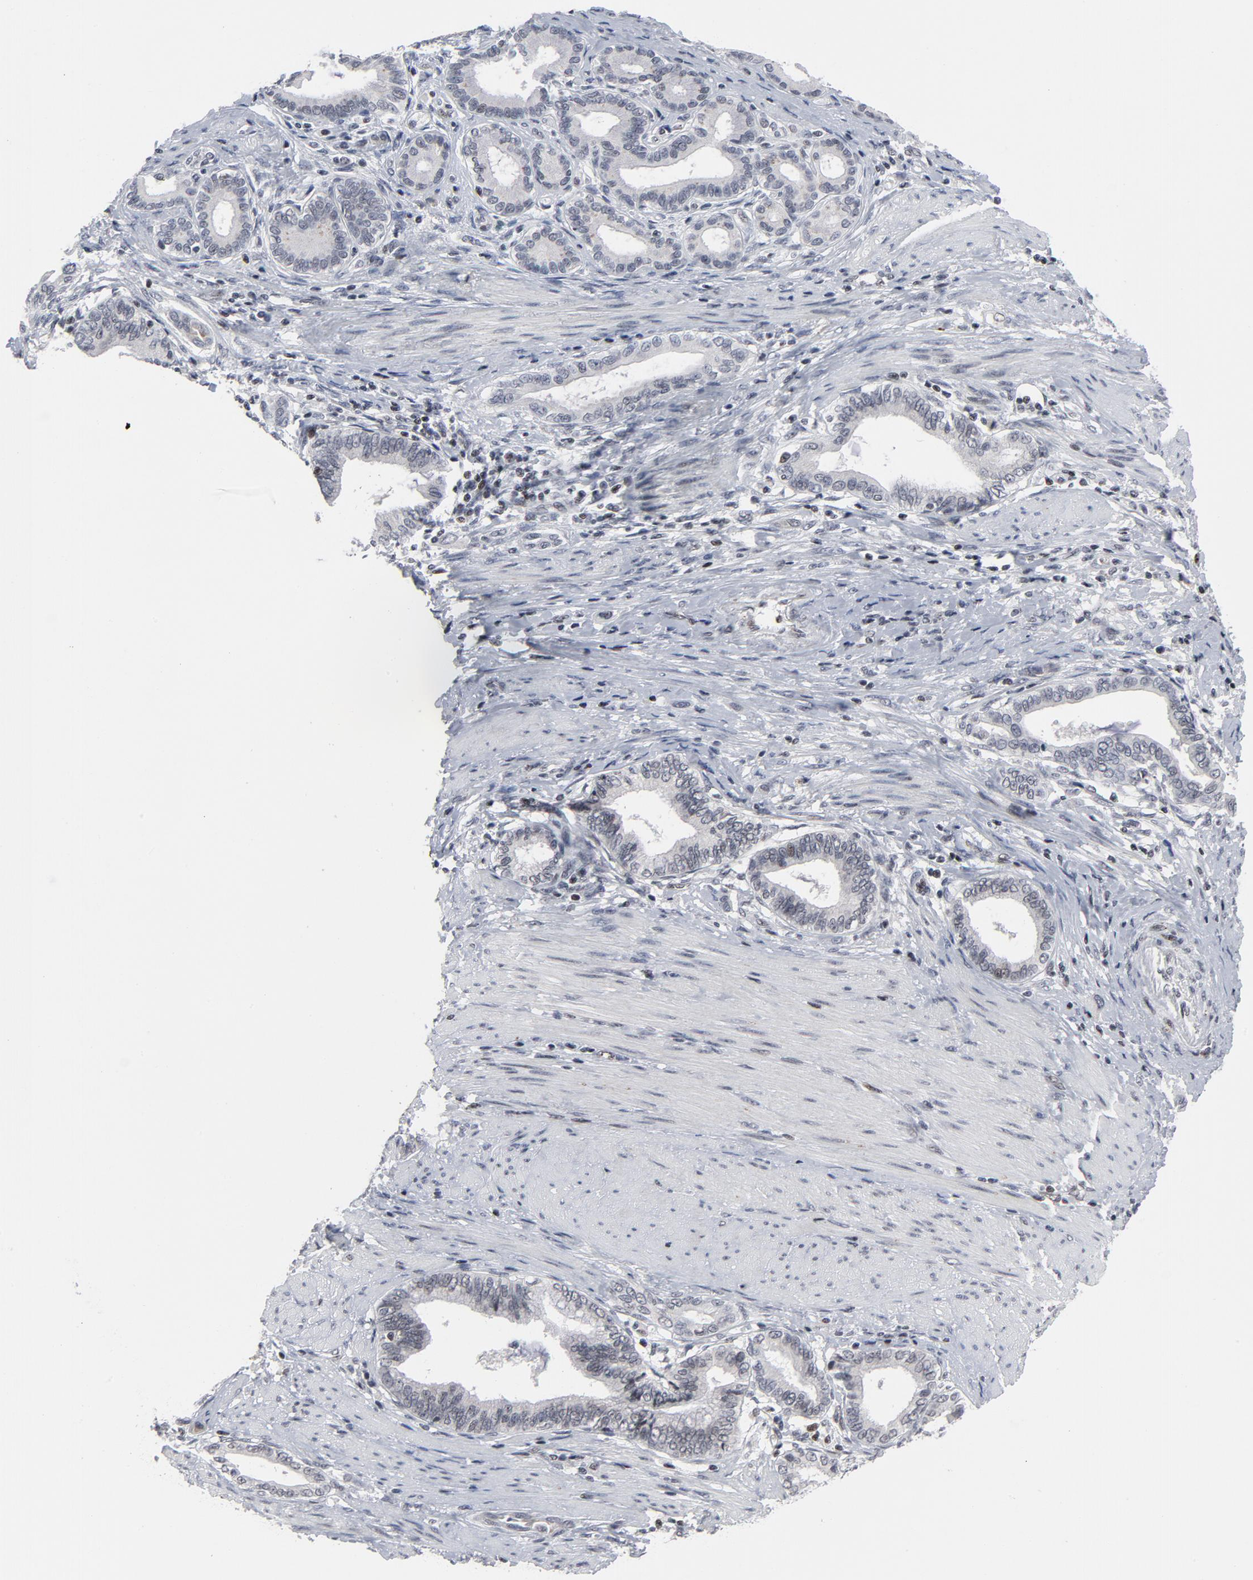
{"staining": {"intensity": "weak", "quantity": "<25%", "location": "nuclear"}, "tissue": "pancreatic cancer", "cell_type": "Tumor cells", "image_type": "cancer", "snomed": [{"axis": "morphology", "description": "Adenocarcinoma, NOS"}, {"axis": "topography", "description": "Pancreas"}], "caption": "An image of human pancreatic cancer (adenocarcinoma) is negative for staining in tumor cells.", "gene": "GABPA", "patient": {"sex": "female", "age": 64}}